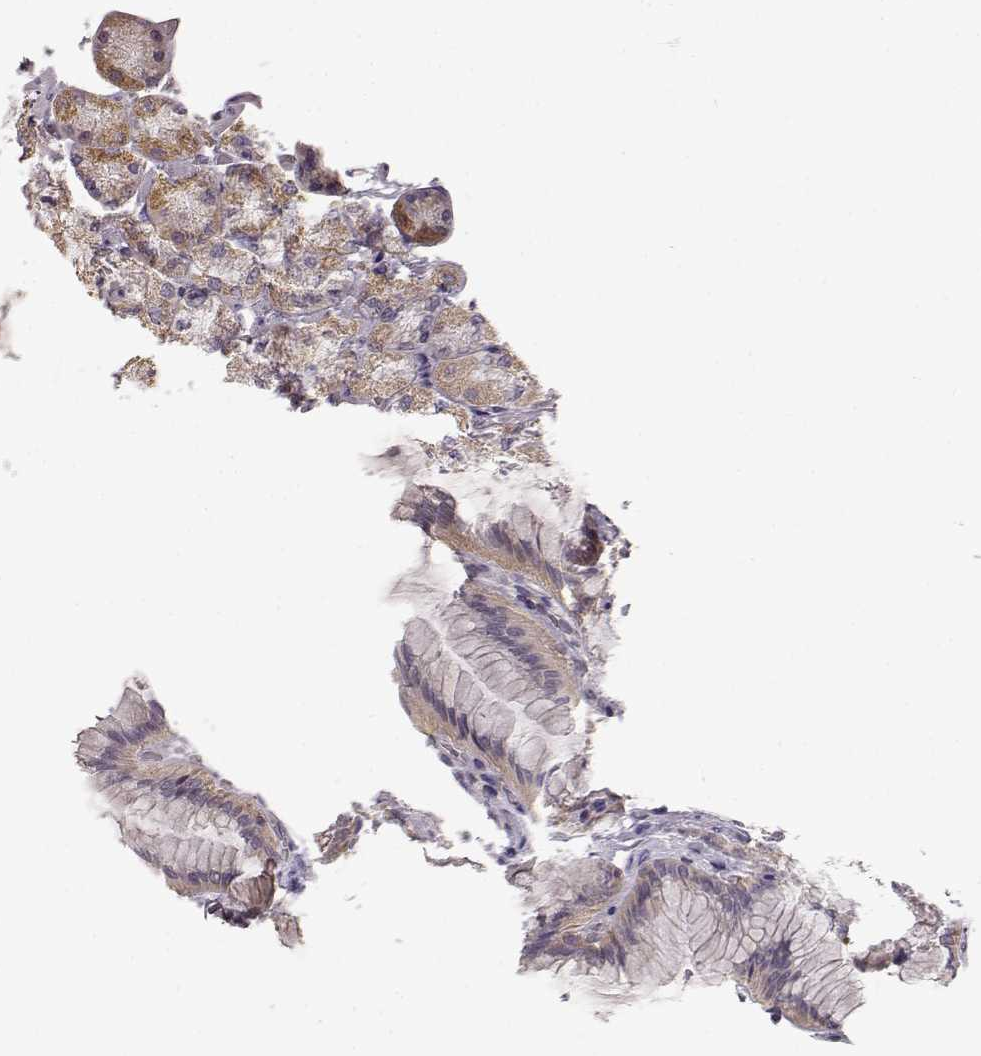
{"staining": {"intensity": "moderate", "quantity": "<25%", "location": "cytoplasmic/membranous"}, "tissue": "stomach", "cell_type": "Glandular cells", "image_type": "normal", "snomed": [{"axis": "morphology", "description": "Normal tissue, NOS"}, {"axis": "morphology", "description": "Adenocarcinoma, NOS"}, {"axis": "morphology", "description": "Adenocarcinoma, High grade"}, {"axis": "topography", "description": "Stomach, upper"}, {"axis": "topography", "description": "Stomach"}], "caption": "High-magnification brightfield microscopy of benign stomach stained with DAB (3,3'-diaminobenzidine) (brown) and counterstained with hematoxylin (blue). glandular cells exhibit moderate cytoplasmic/membranous expression is identified in approximately<25% of cells.", "gene": "ERBB3", "patient": {"sex": "female", "age": 65}}